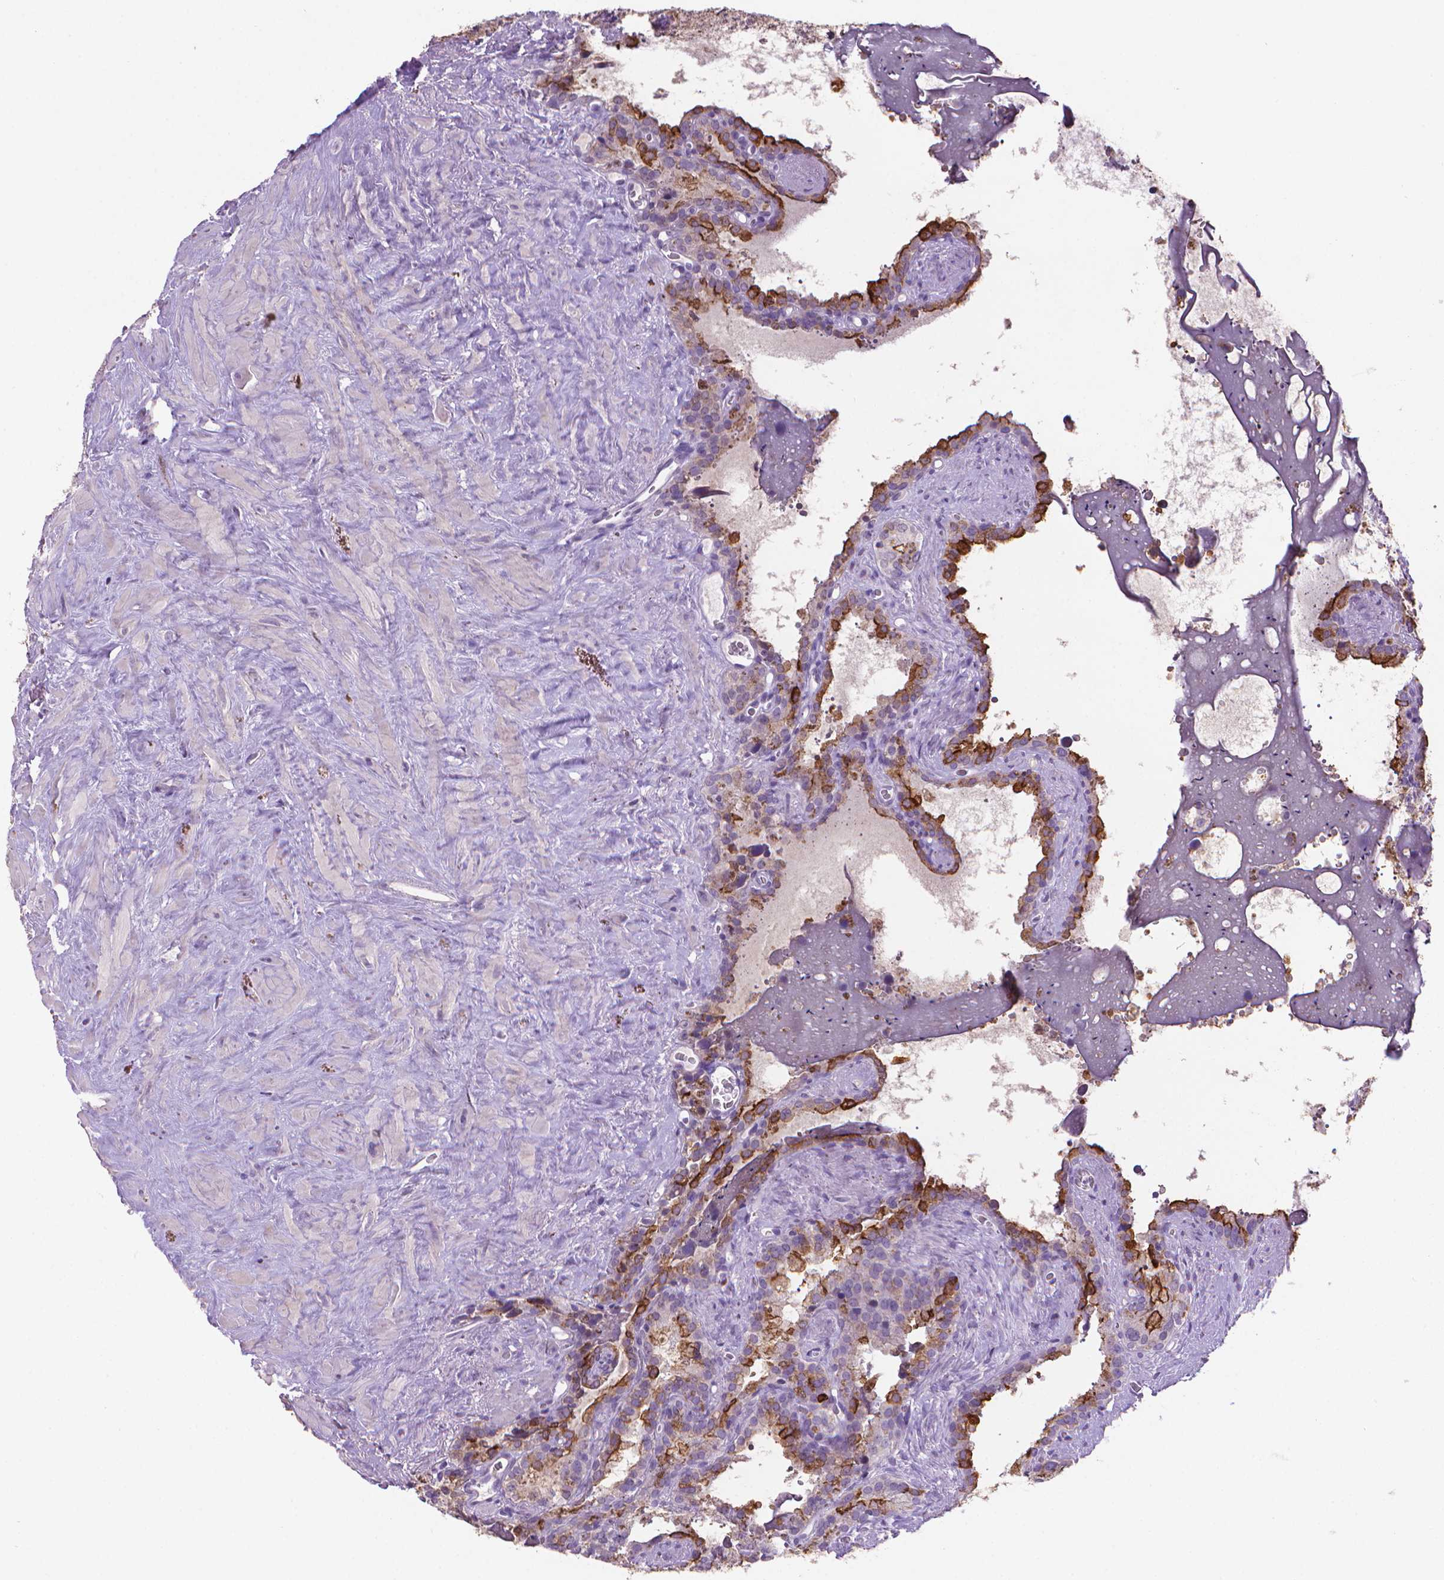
{"staining": {"intensity": "strong", "quantity": "25%-75%", "location": "cytoplasmic/membranous"}, "tissue": "seminal vesicle", "cell_type": "Glandular cells", "image_type": "normal", "snomed": [{"axis": "morphology", "description": "Normal tissue, NOS"}, {"axis": "topography", "description": "Prostate"}, {"axis": "topography", "description": "Seminal veicle"}], "caption": "Immunohistochemistry (DAB (3,3'-diaminobenzidine)) staining of benign human seminal vesicle shows strong cytoplasmic/membranous protein positivity in about 25%-75% of glandular cells.", "gene": "MUC1", "patient": {"sex": "male", "age": 71}}